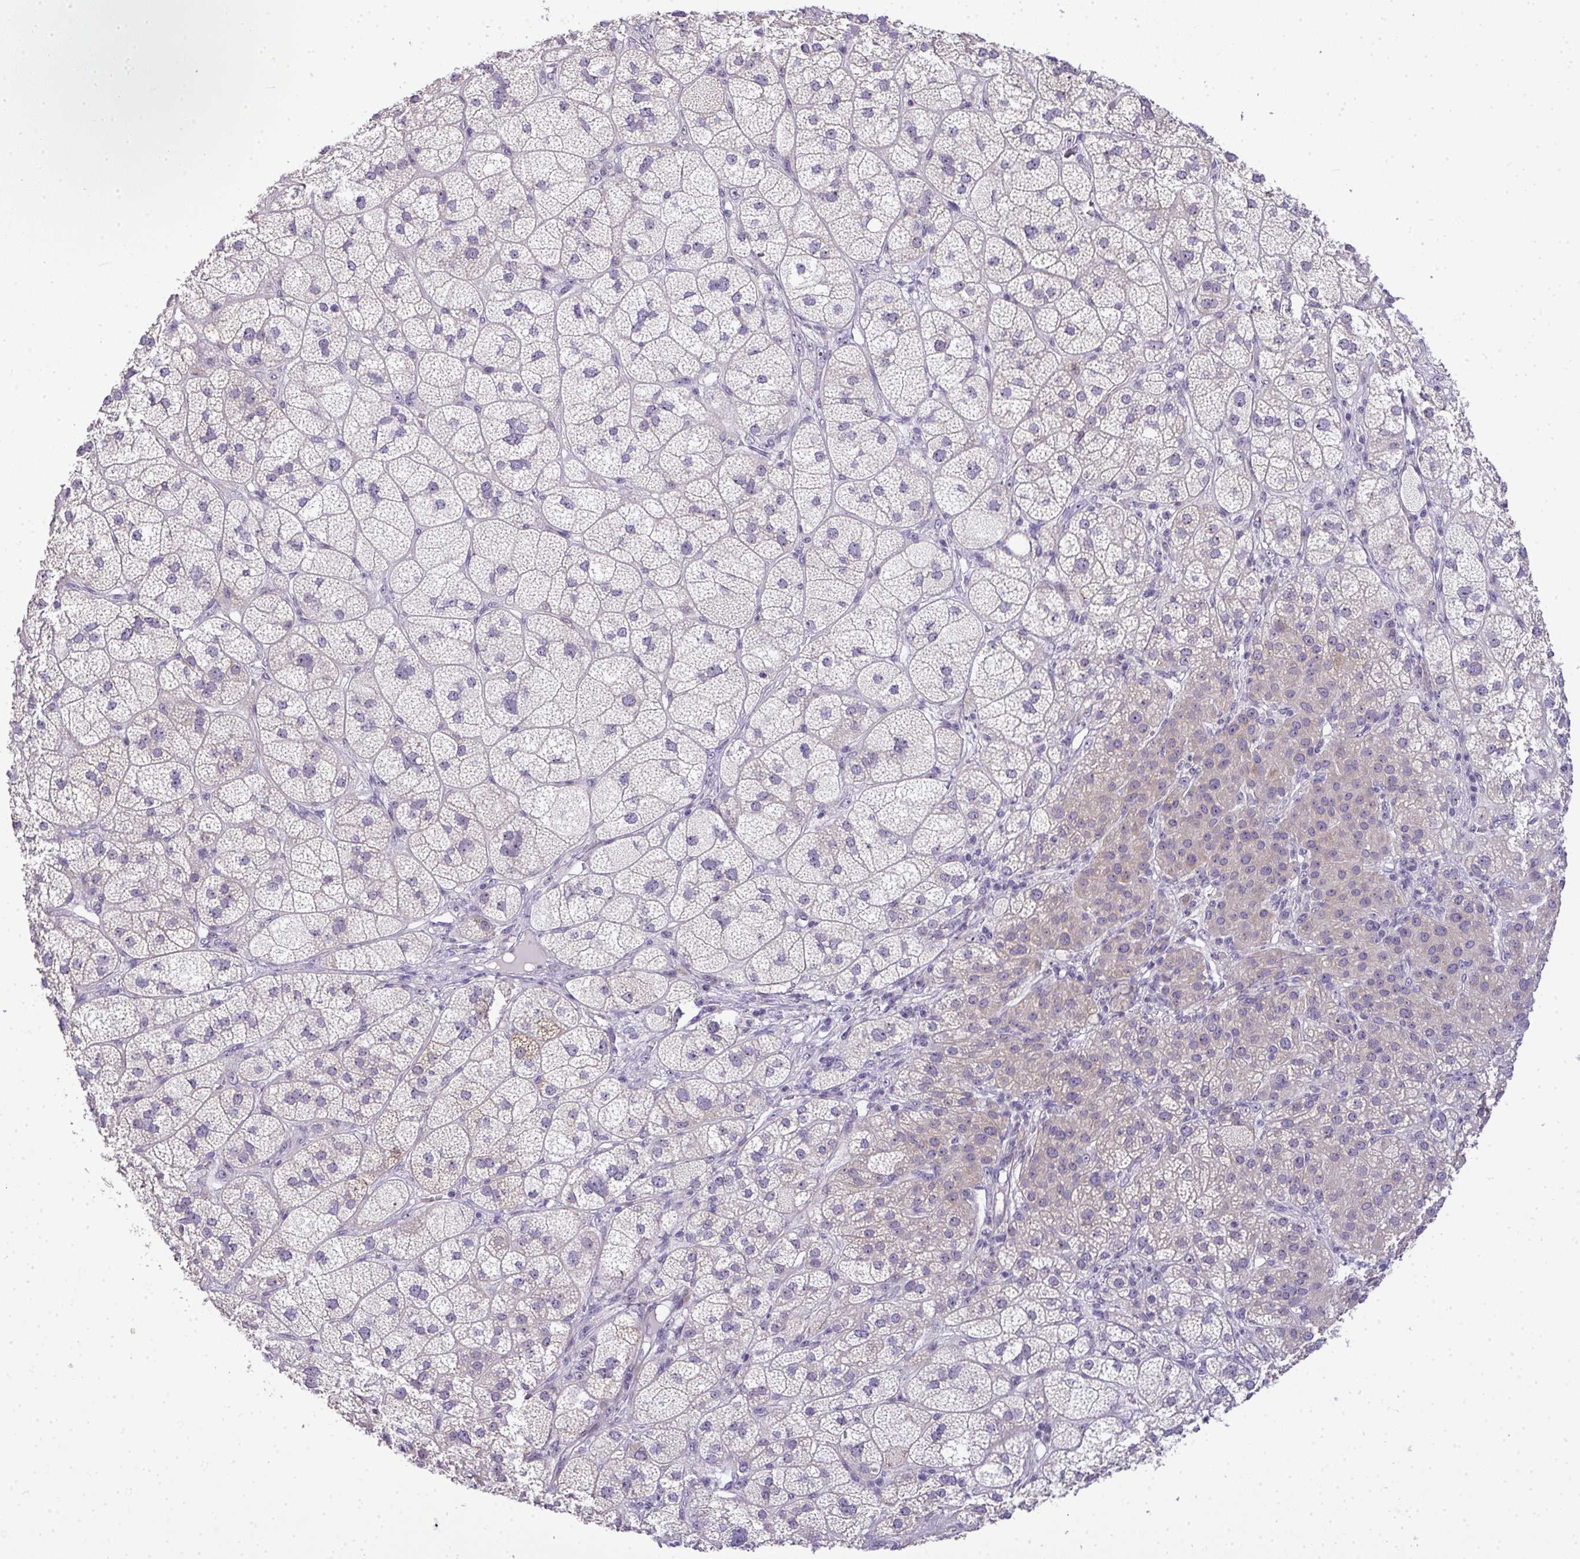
{"staining": {"intensity": "moderate", "quantity": "25%-75%", "location": "cytoplasmic/membranous"}, "tissue": "adrenal gland", "cell_type": "Glandular cells", "image_type": "normal", "snomed": [{"axis": "morphology", "description": "Normal tissue, NOS"}, {"axis": "topography", "description": "Adrenal gland"}], "caption": "Glandular cells display medium levels of moderate cytoplasmic/membranous positivity in about 25%-75% of cells in unremarkable human adrenal gland. The staining was performed using DAB (3,3'-diaminobenzidine), with brown indicating positive protein expression. Nuclei are stained blue with hematoxylin.", "gene": "NT5C1A", "patient": {"sex": "female", "age": 60}}